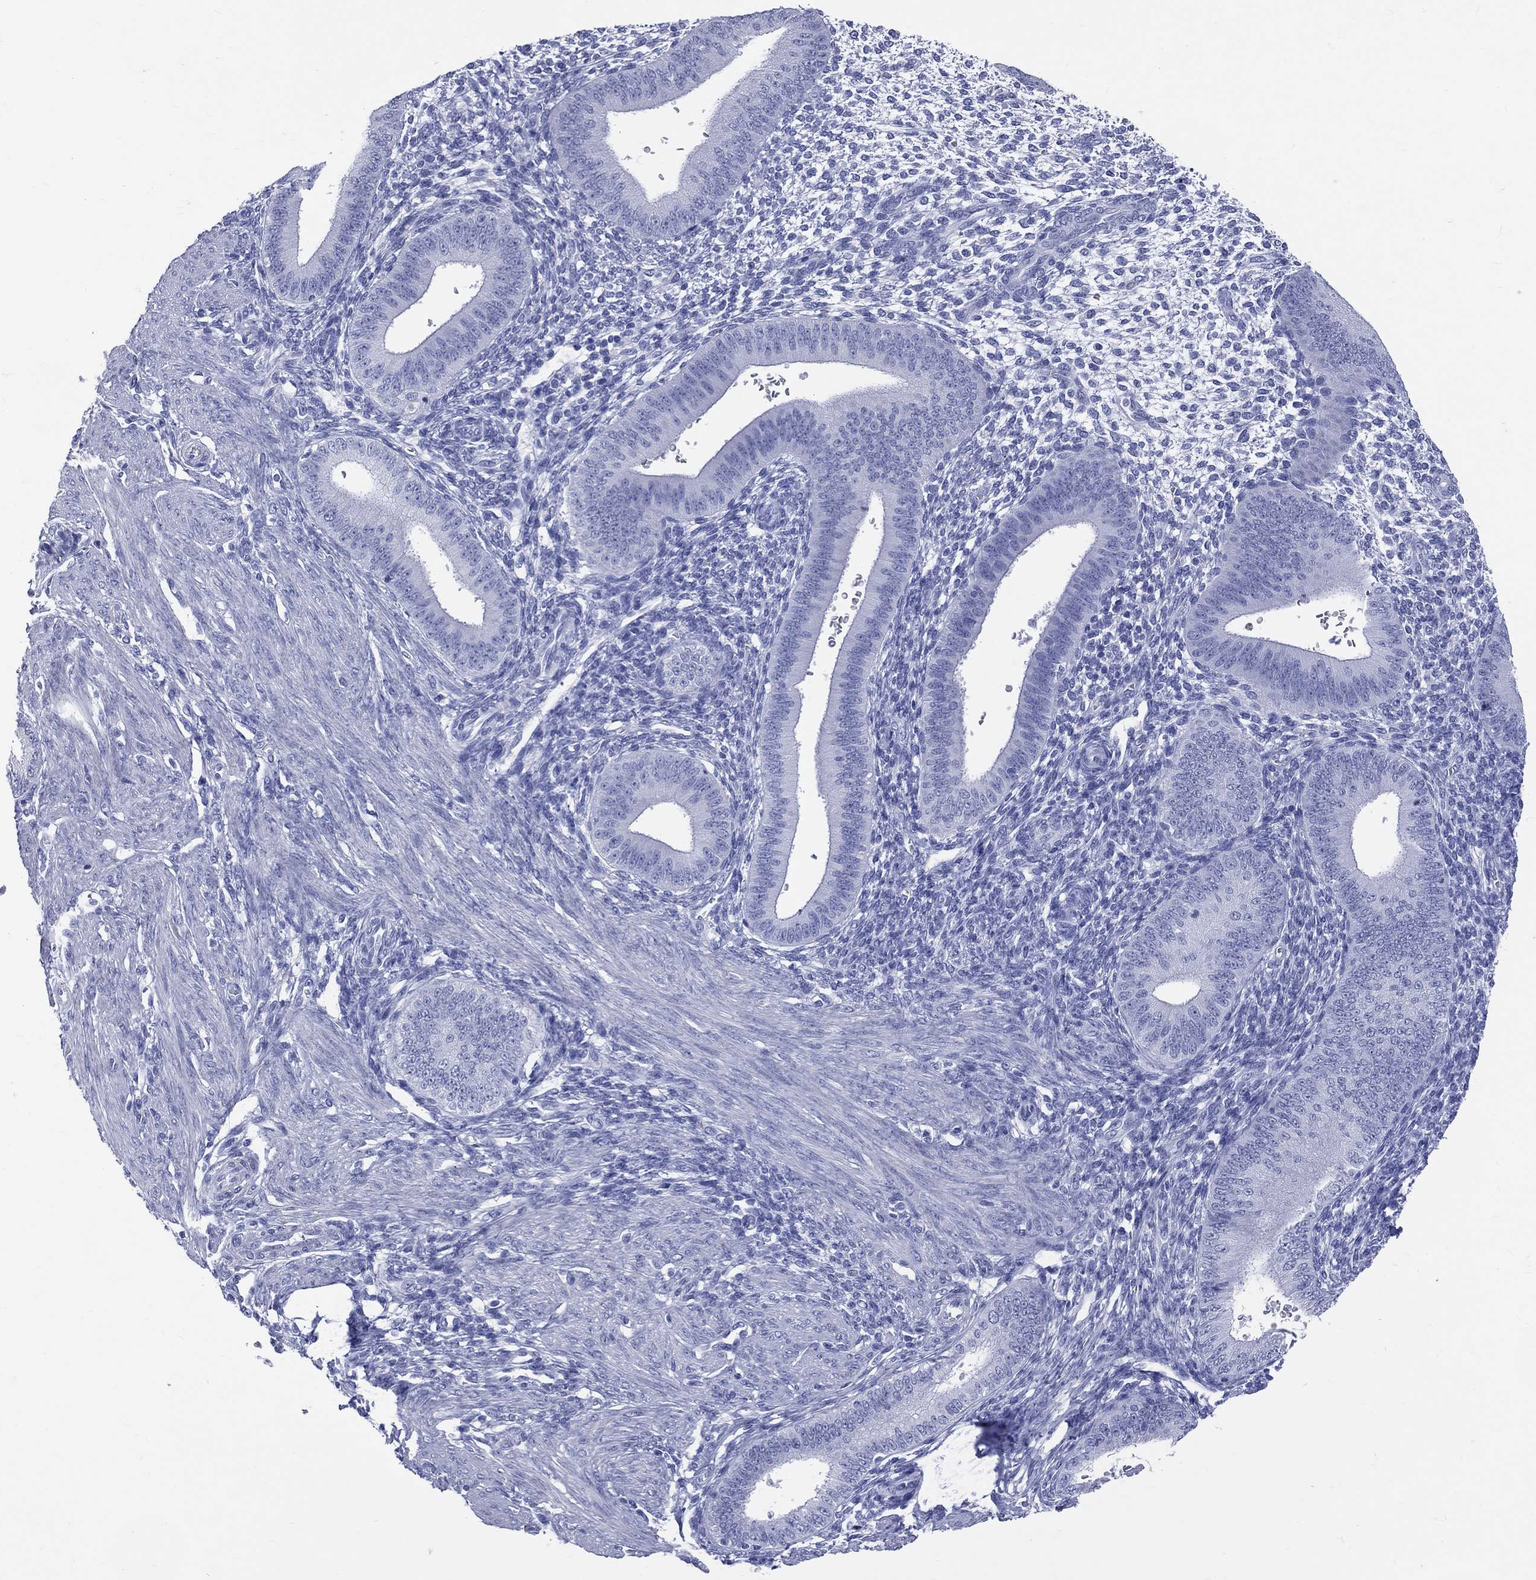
{"staining": {"intensity": "negative", "quantity": "none", "location": "none"}, "tissue": "endometrium", "cell_type": "Cells in endometrial stroma", "image_type": "normal", "snomed": [{"axis": "morphology", "description": "Normal tissue, NOS"}, {"axis": "topography", "description": "Endometrium"}], "caption": "This histopathology image is of benign endometrium stained with immunohistochemistry (IHC) to label a protein in brown with the nuclei are counter-stained blue. There is no positivity in cells in endometrial stroma.", "gene": "CYLC1", "patient": {"sex": "female", "age": 39}}